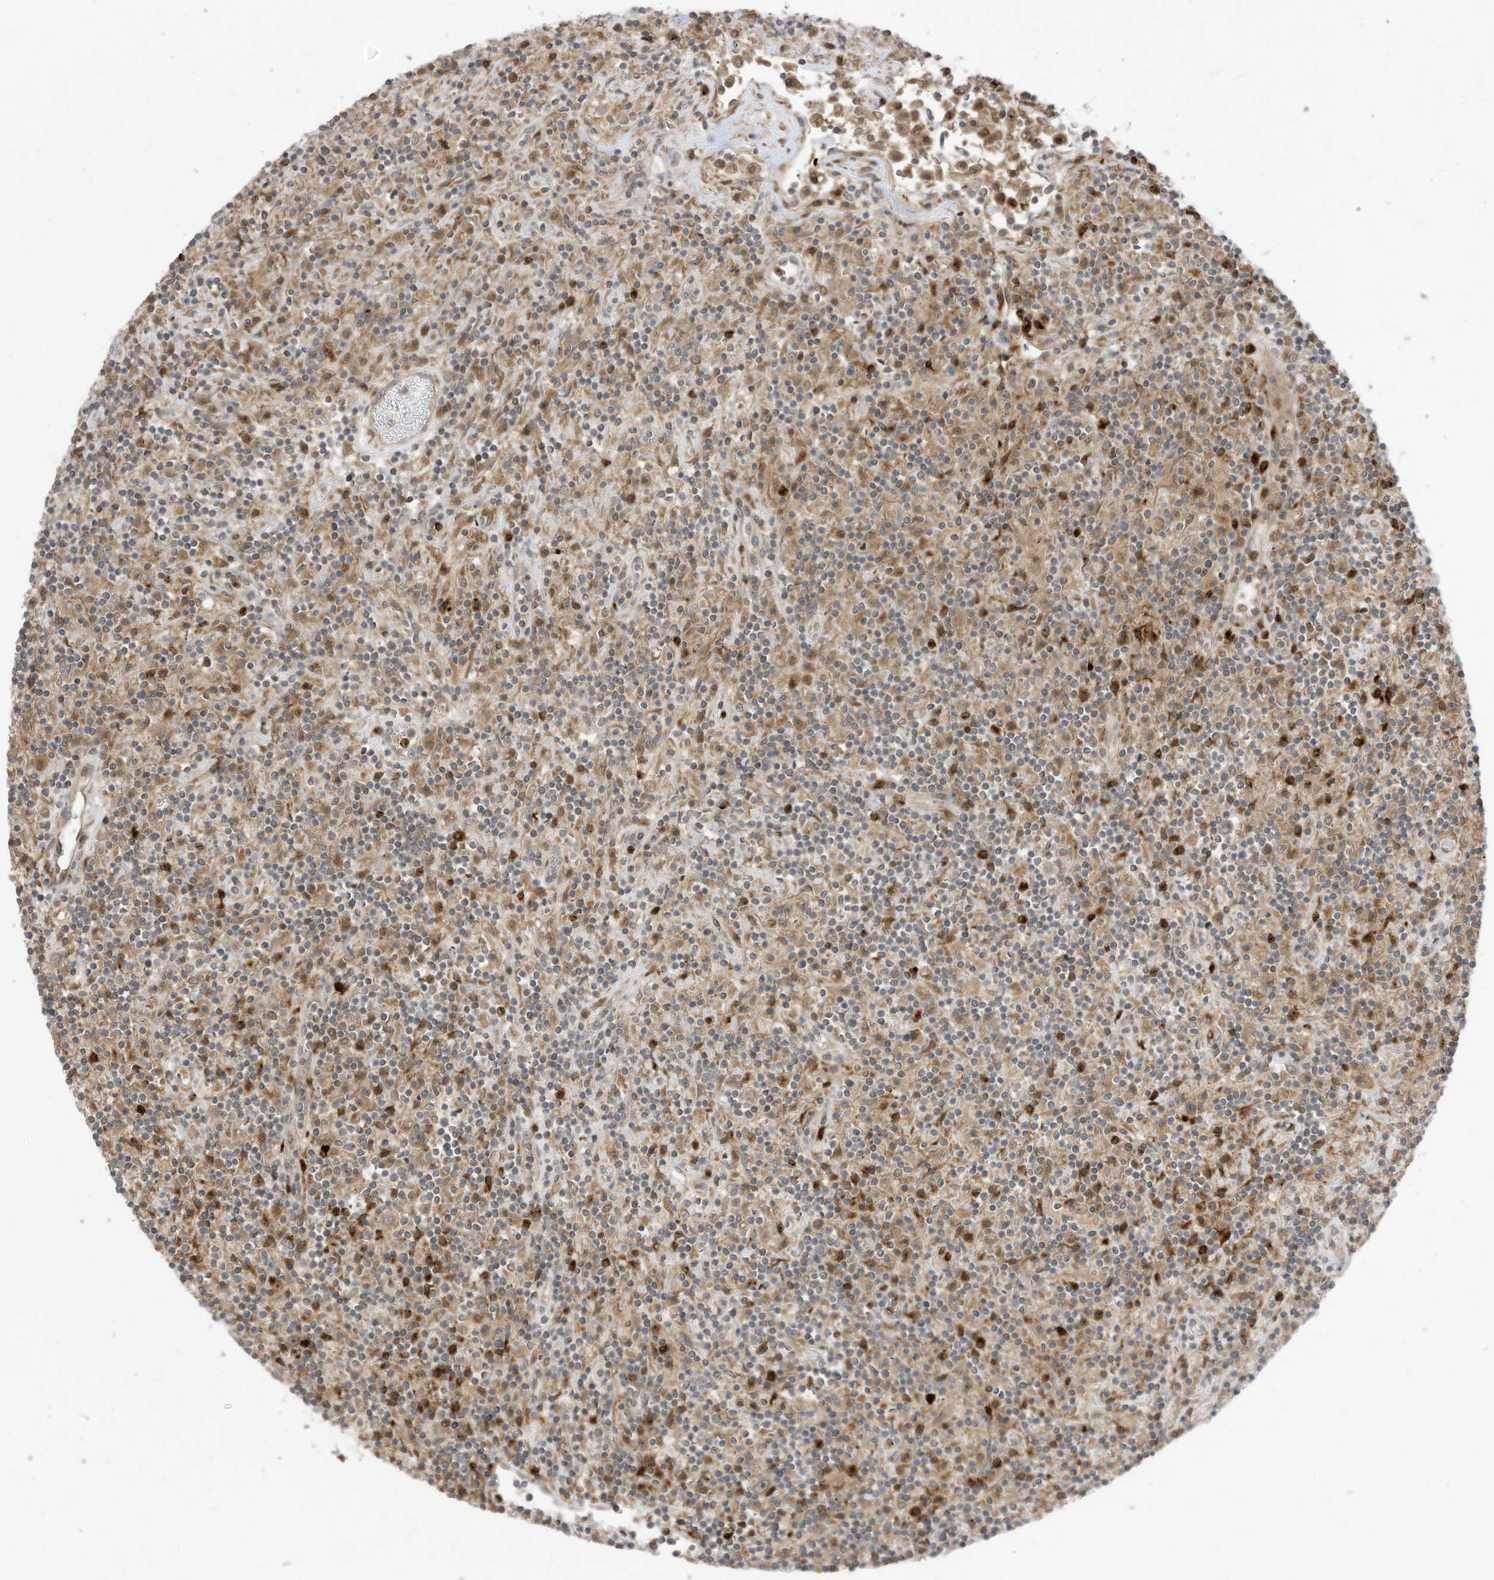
{"staining": {"intensity": "weak", "quantity": ">75%", "location": "cytoplasmic/membranous"}, "tissue": "lymphoma", "cell_type": "Tumor cells", "image_type": "cancer", "snomed": [{"axis": "morphology", "description": "Hodgkin's disease, NOS"}, {"axis": "topography", "description": "Lymph node"}], "caption": "Weak cytoplasmic/membranous positivity is identified in about >75% of tumor cells in lymphoma.", "gene": "CNKSR1", "patient": {"sex": "male", "age": 70}}